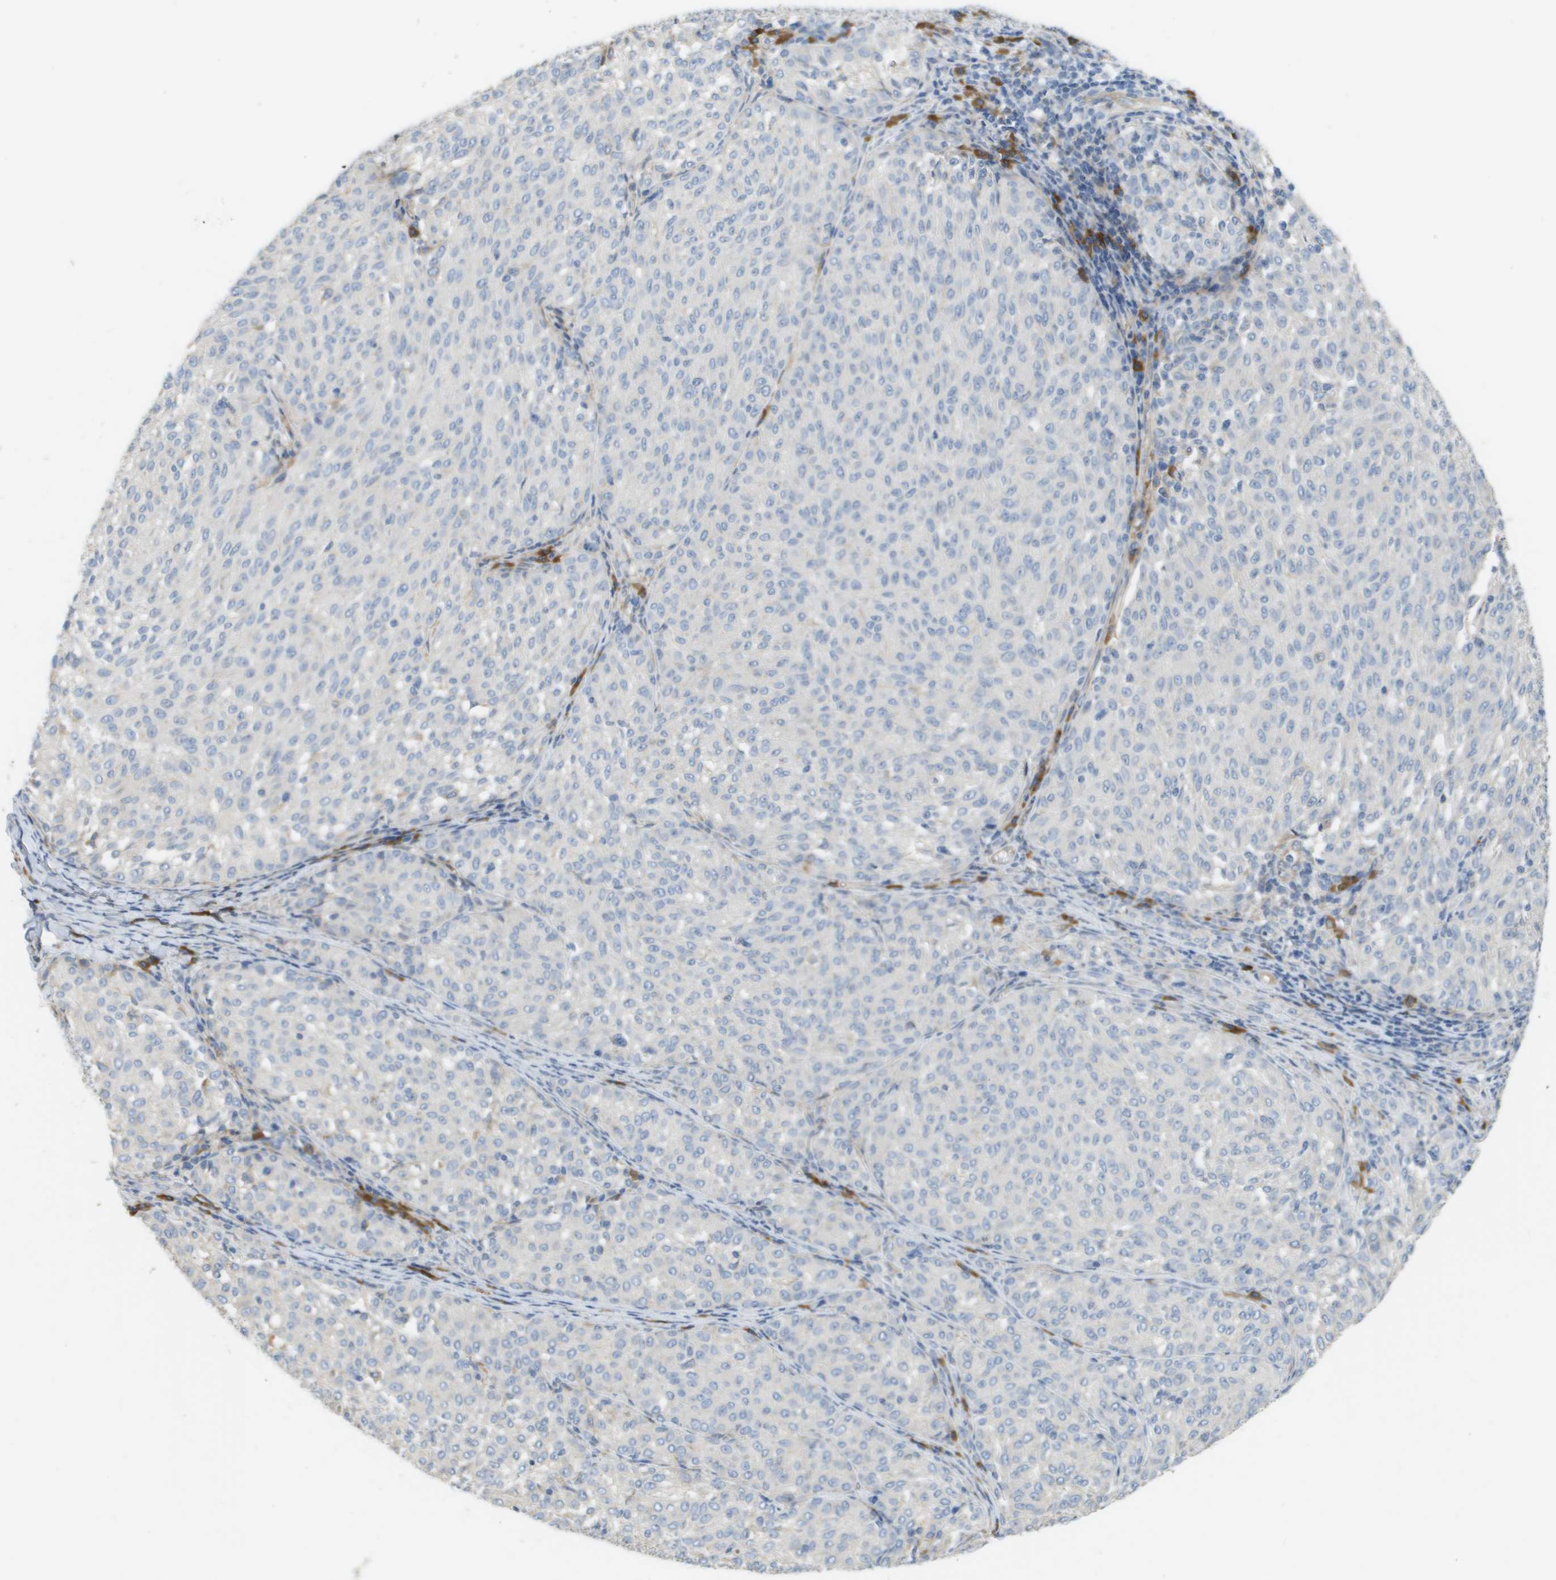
{"staining": {"intensity": "negative", "quantity": "none", "location": "none"}, "tissue": "melanoma", "cell_type": "Tumor cells", "image_type": "cancer", "snomed": [{"axis": "morphology", "description": "Malignant melanoma, NOS"}, {"axis": "topography", "description": "Skin"}], "caption": "The histopathology image exhibits no staining of tumor cells in malignant melanoma.", "gene": "CASP10", "patient": {"sex": "female", "age": 72}}